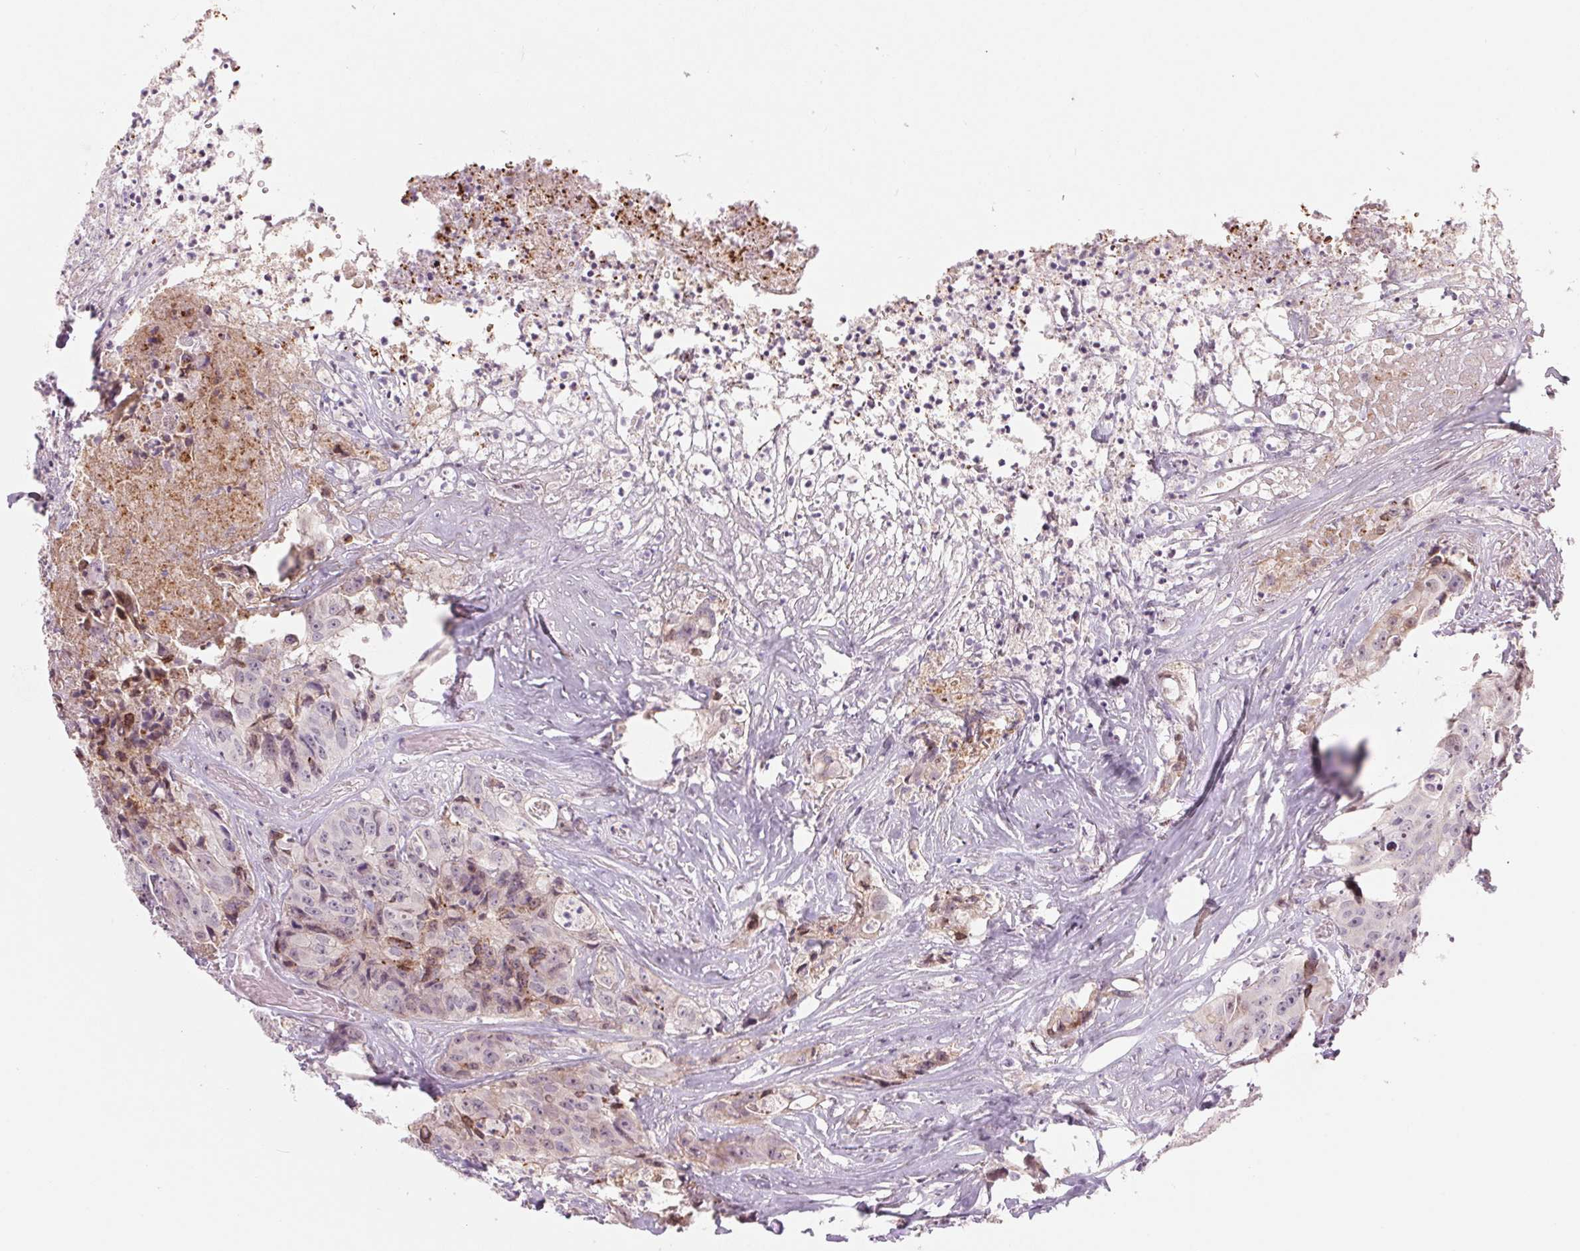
{"staining": {"intensity": "weak", "quantity": "<25%", "location": "cytoplasmic/membranous"}, "tissue": "colorectal cancer", "cell_type": "Tumor cells", "image_type": "cancer", "snomed": [{"axis": "morphology", "description": "Adenocarcinoma, NOS"}, {"axis": "topography", "description": "Rectum"}], "caption": "Immunohistochemical staining of adenocarcinoma (colorectal) demonstrates no significant staining in tumor cells.", "gene": "ARHGAP32", "patient": {"sex": "female", "age": 62}}